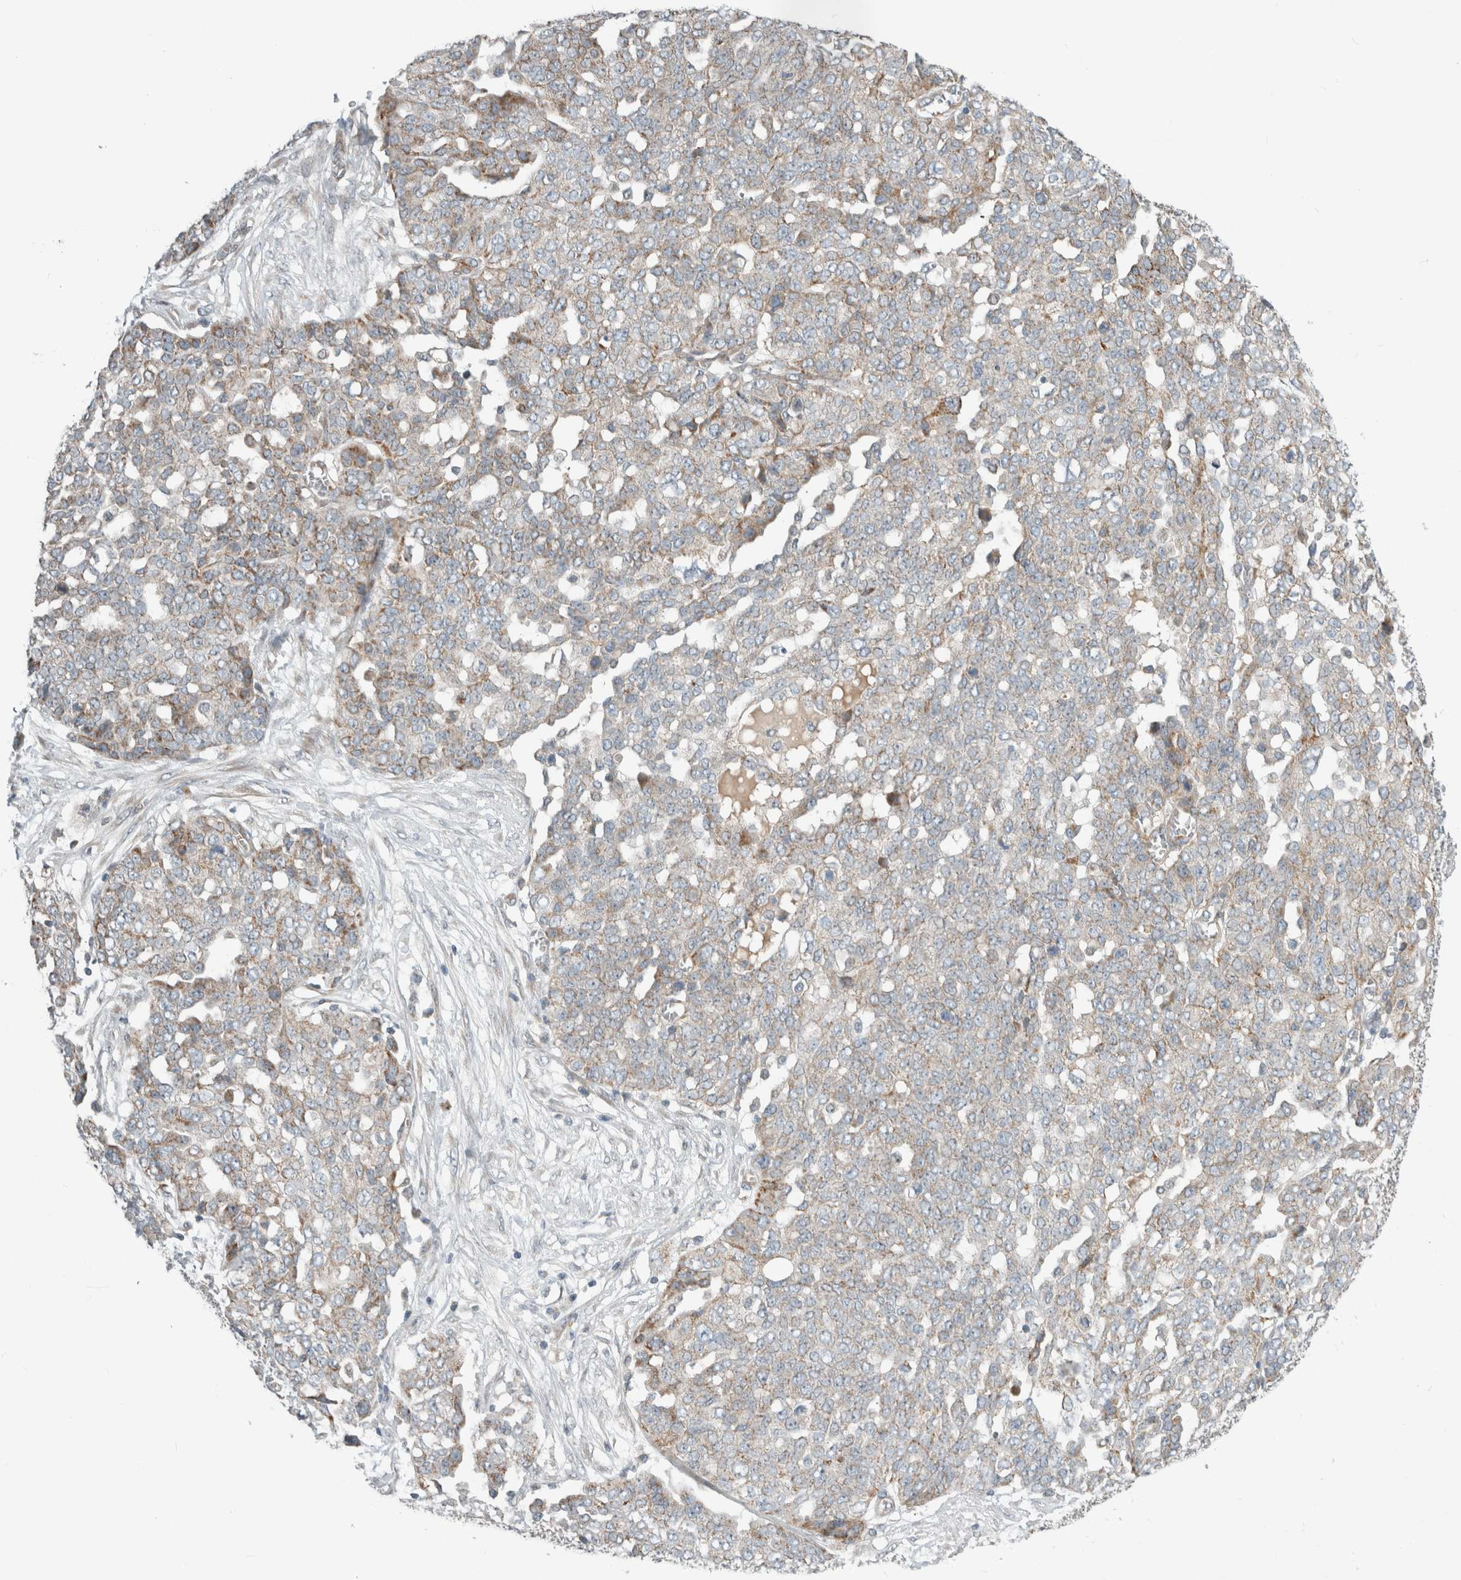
{"staining": {"intensity": "moderate", "quantity": "<25%", "location": "cytoplasmic/membranous"}, "tissue": "ovarian cancer", "cell_type": "Tumor cells", "image_type": "cancer", "snomed": [{"axis": "morphology", "description": "Cystadenocarcinoma, serous, NOS"}, {"axis": "topography", "description": "Soft tissue"}, {"axis": "topography", "description": "Ovary"}], "caption": "This is an image of immunohistochemistry staining of ovarian cancer (serous cystadenocarcinoma), which shows moderate expression in the cytoplasmic/membranous of tumor cells.", "gene": "KPNA5", "patient": {"sex": "female", "age": 57}}